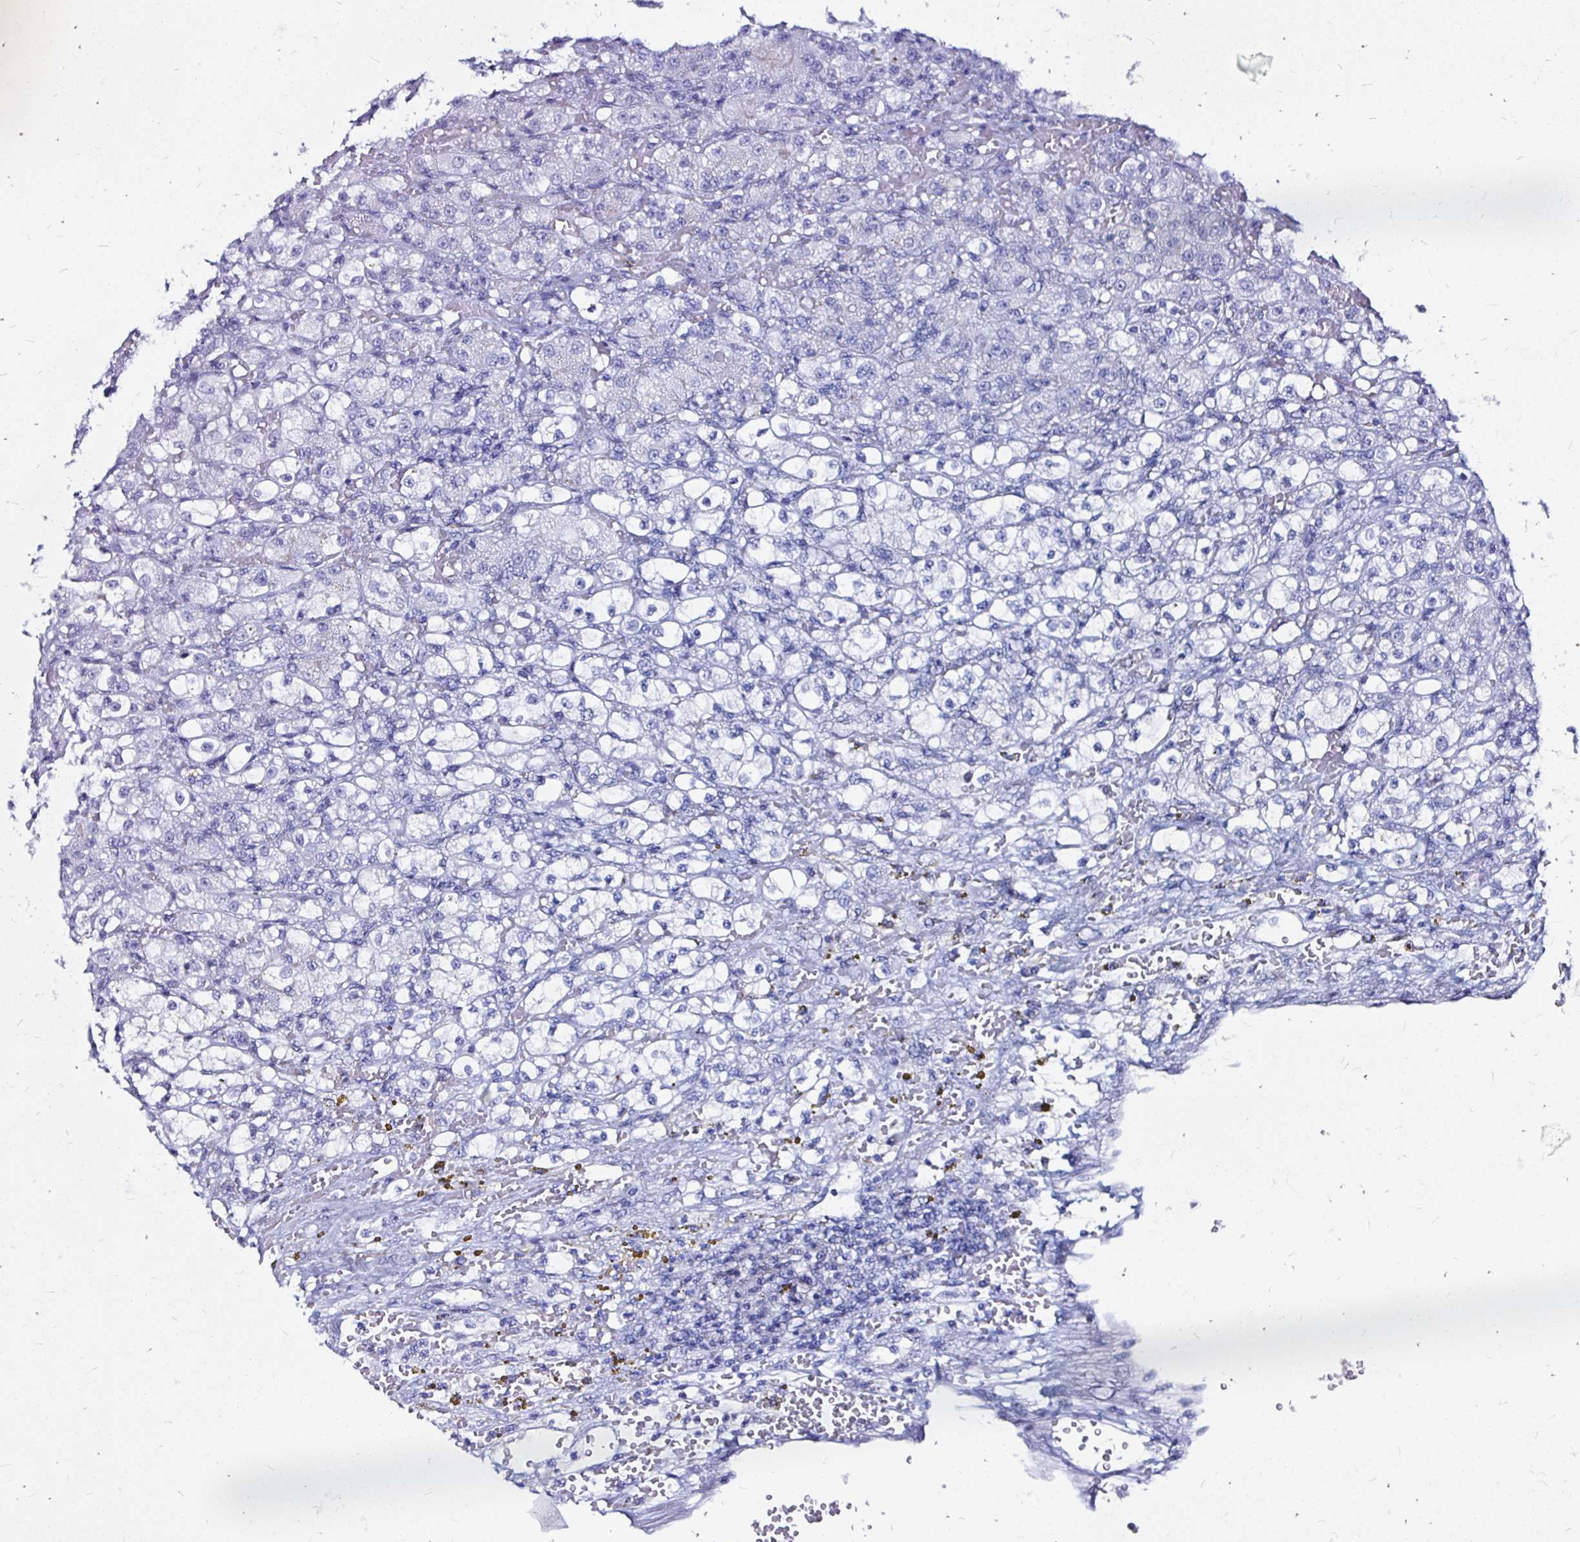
{"staining": {"intensity": "negative", "quantity": "none", "location": "none"}, "tissue": "renal cancer", "cell_type": "Tumor cells", "image_type": "cancer", "snomed": [{"axis": "morphology", "description": "Normal tissue, NOS"}, {"axis": "morphology", "description": "Adenocarcinoma, NOS"}, {"axis": "topography", "description": "Kidney"}], "caption": "IHC of human renal adenocarcinoma demonstrates no positivity in tumor cells.", "gene": "LUZP4", "patient": {"sex": "male", "age": 61}}